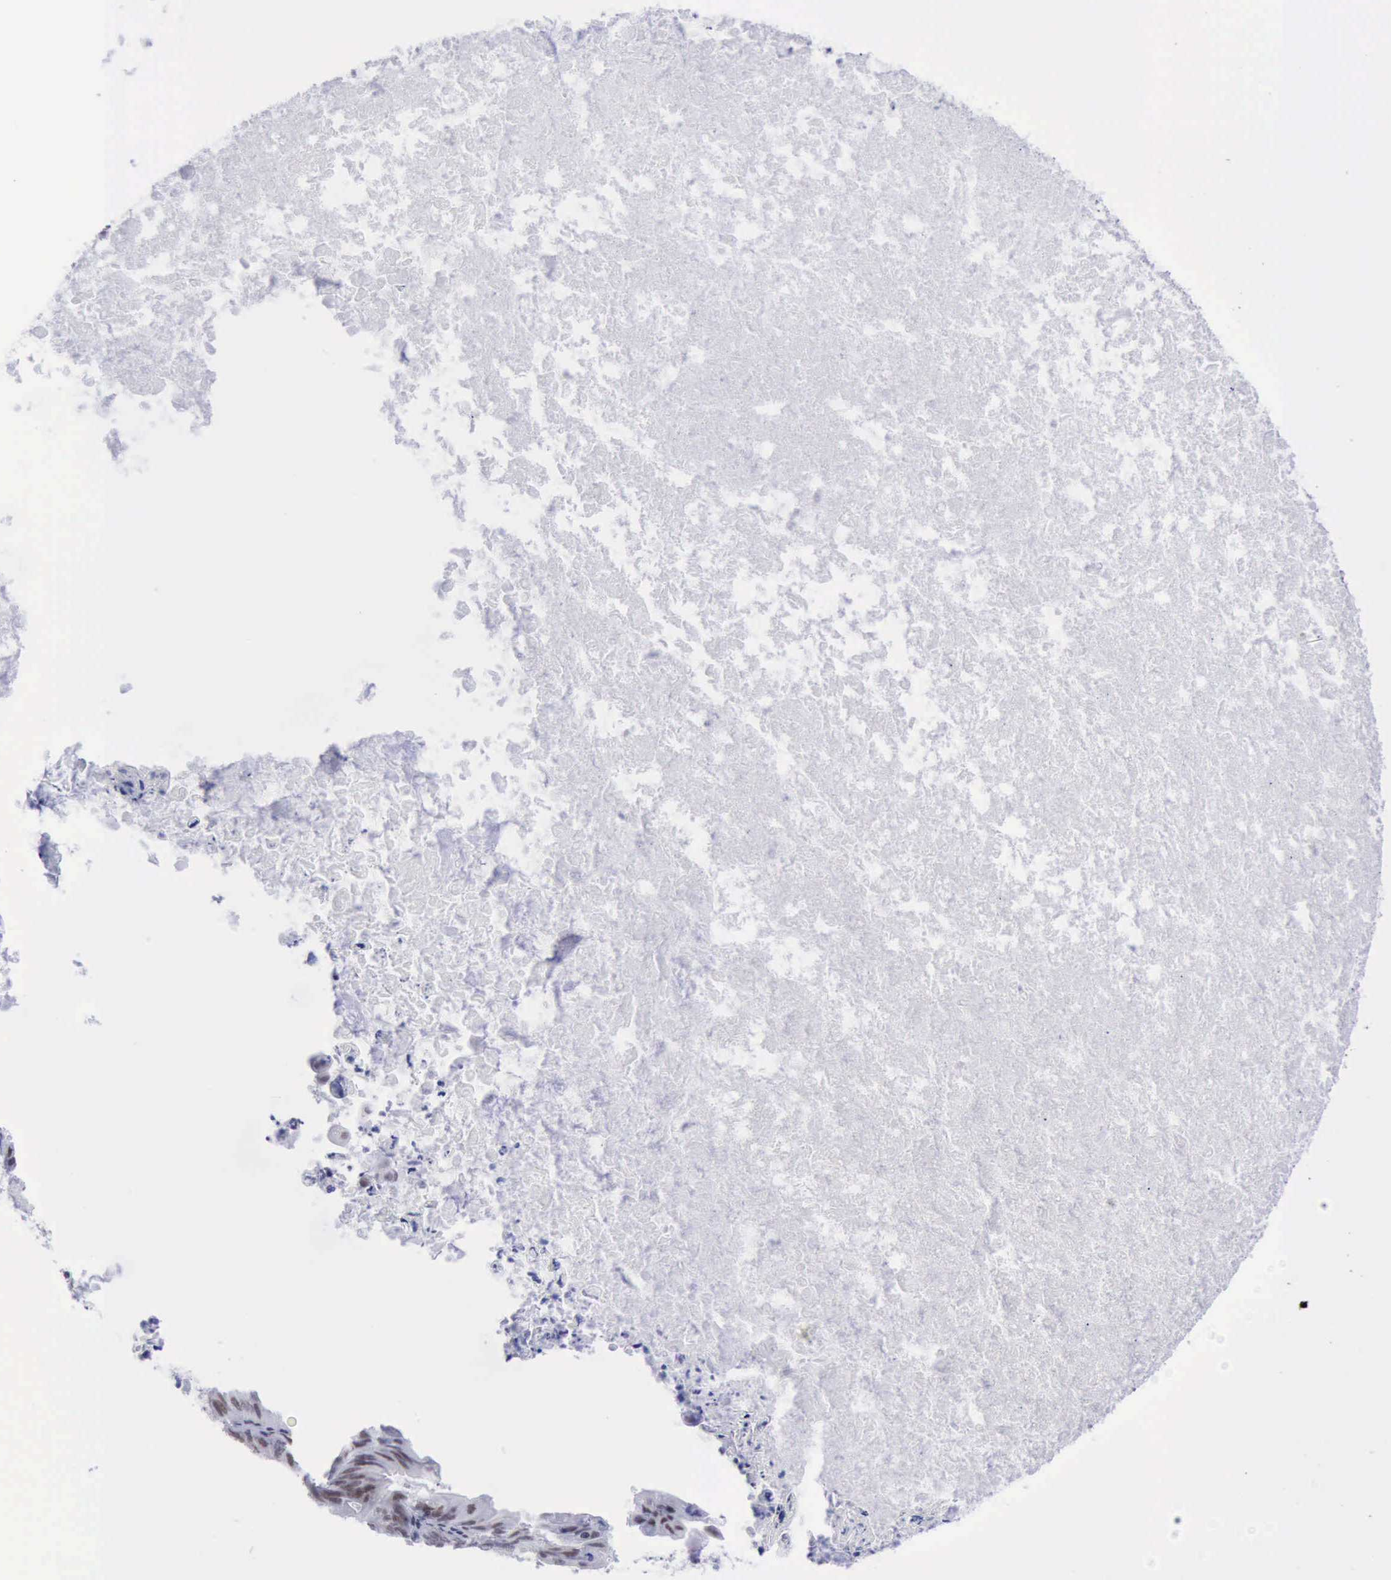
{"staining": {"intensity": "weak", "quantity": ">75%", "location": "nuclear"}, "tissue": "ovarian cancer", "cell_type": "Tumor cells", "image_type": "cancer", "snomed": [{"axis": "morphology", "description": "Cystadenocarcinoma, mucinous, NOS"}, {"axis": "topography", "description": "Ovary"}], "caption": "The photomicrograph reveals immunohistochemical staining of ovarian mucinous cystadenocarcinoma. There is weak nuclear expression is seen in approximately >75% of tumor cells.", "gene": "ERCC4", "patient": {"sex": "female", "age": 37}}